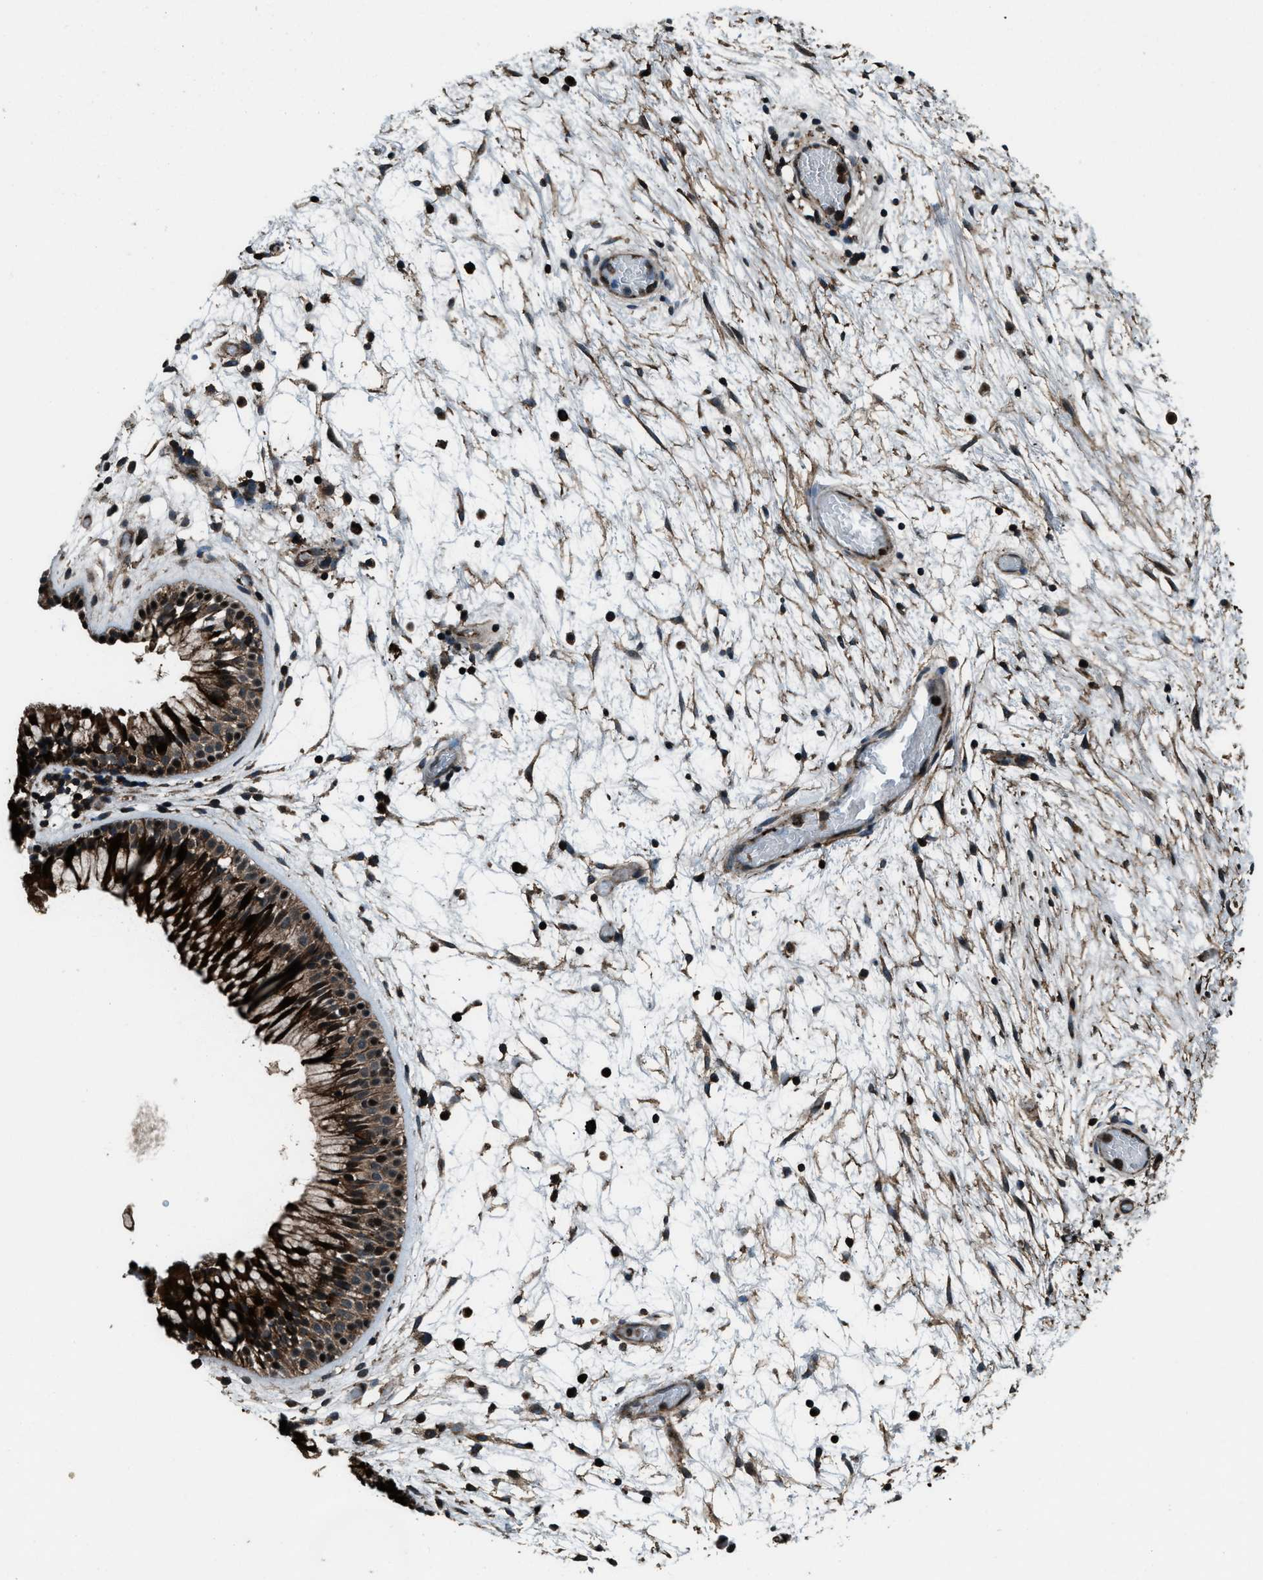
{"staining": {"intensity": "strong", "quantity": ">75%", "location": "cytoplasmic/membranous,nuclear"}, "tissue": "nasopharynx", "cell_type": "Respiratory epithelial cells", "image_type": "normal", "snomed": [{"axis": "morphology", "description": "Normal tissue, NOS"}, {"axis": "morphology", "description": "Inflammation, NOS"}, {"axis": "topography", "description": "Nasopharynx"}], "caption": "Human nasopharynx stained with a protein marker exhibits strong staining in respiratory epithelial cells.", "gene": "SNX30", "patient": {"sex": "male", "age": 48}}